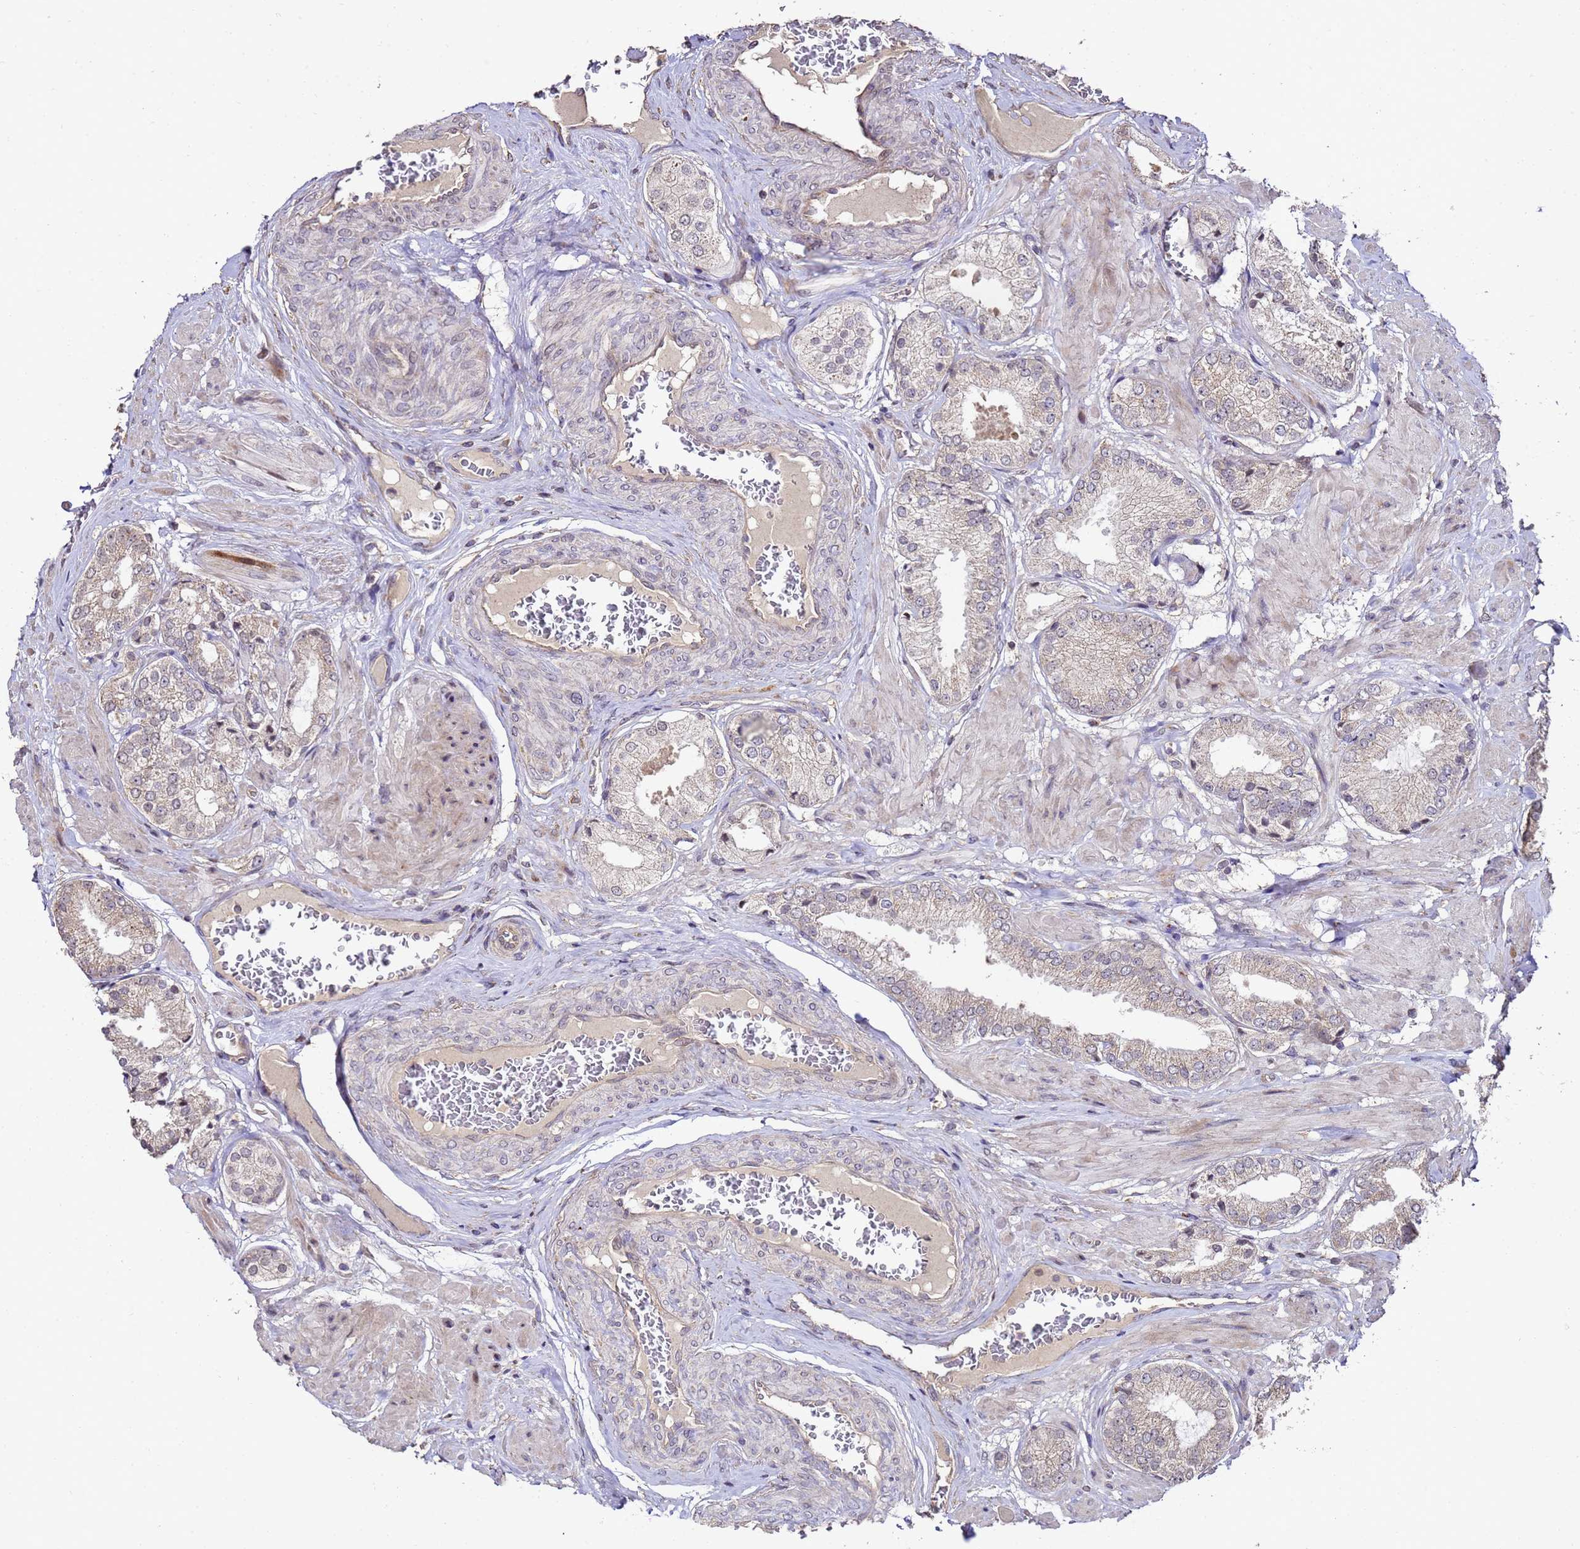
{"staining": {"intensity": "weak", "quantity": "<25%", "location": "cytoplasmic/membranous"}, "tissue": "prostate cancer", "cell_type": "Tumor cells", "image_type": "cancer", "snomed": [{"axis": "morphology", "description": "Adenocarcinoma, High grade"}, {"axis": "topography", "description": "Prostate and seminal vesicle, NOS"}], "caption": "Immunohistochemistry histopathology image of neoplastic tissue: prostate cancer (high-grade adenocarcinoma) stained with DAB (3,3'-diaminobenzidine) displays no significant protein expression in tumor cells.", "gene": "PRODH", "patient": {"sex": "male", "age": 64}}